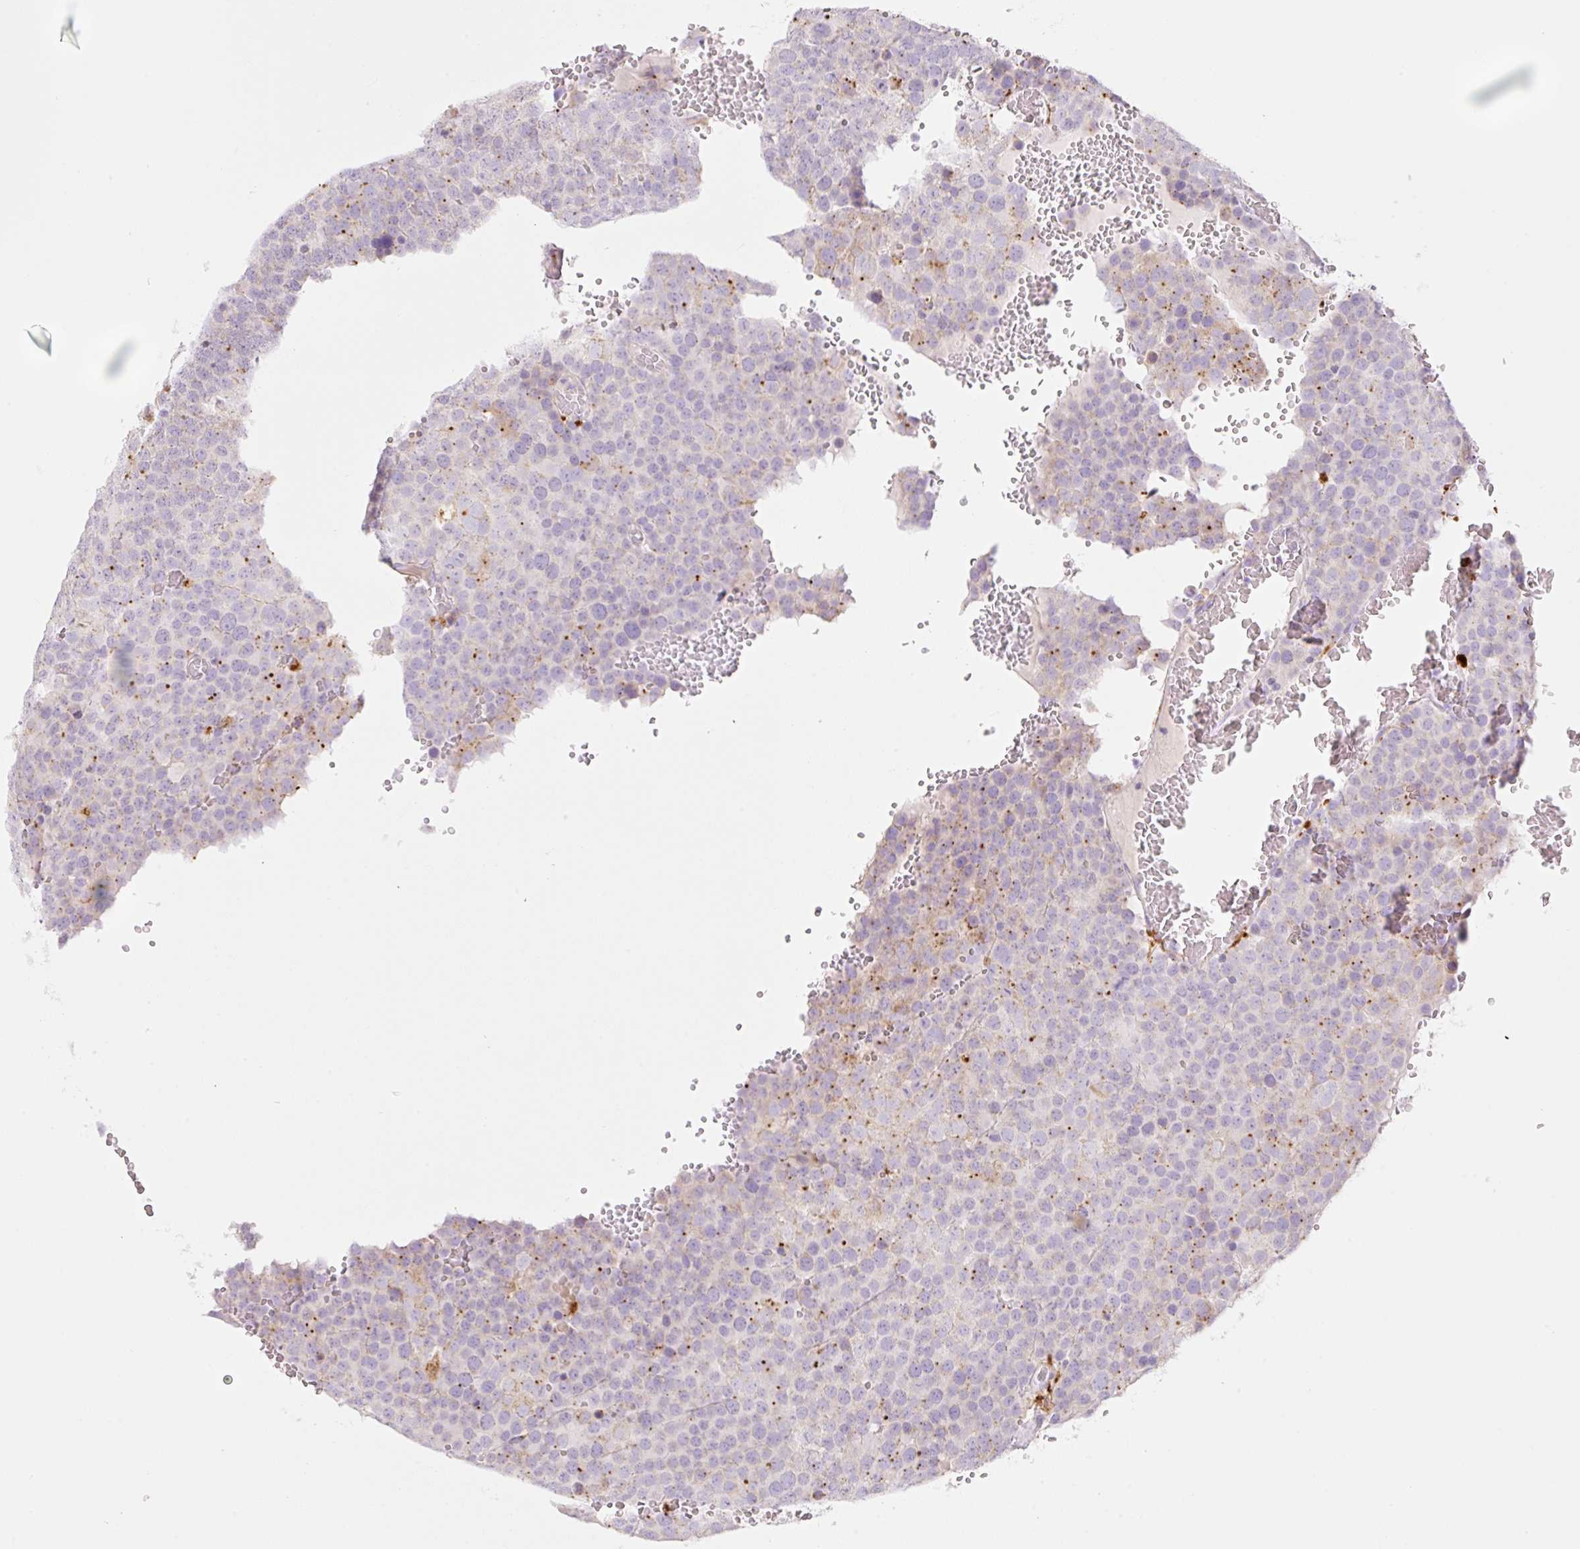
{"staining": {"intensity": "moderate", "quantity": "<25%", "location": "cytoplasmic/membranous"}, "tissue": "testis cancer", "cell_type": "Tumor cells", "image_type": "cancer", "snomed": [{"axis": "morphology", "description": "Seminoma, NOS"}, {"axis": "topography", "description": "Testis"}], "caption": "A brown stain labels moderate cytoplasmic/membranous positivity of a protein in human testis cancer tumor cells.", "gene": "CLEC3A", "patient": {"sex": "male", "age": 71}}